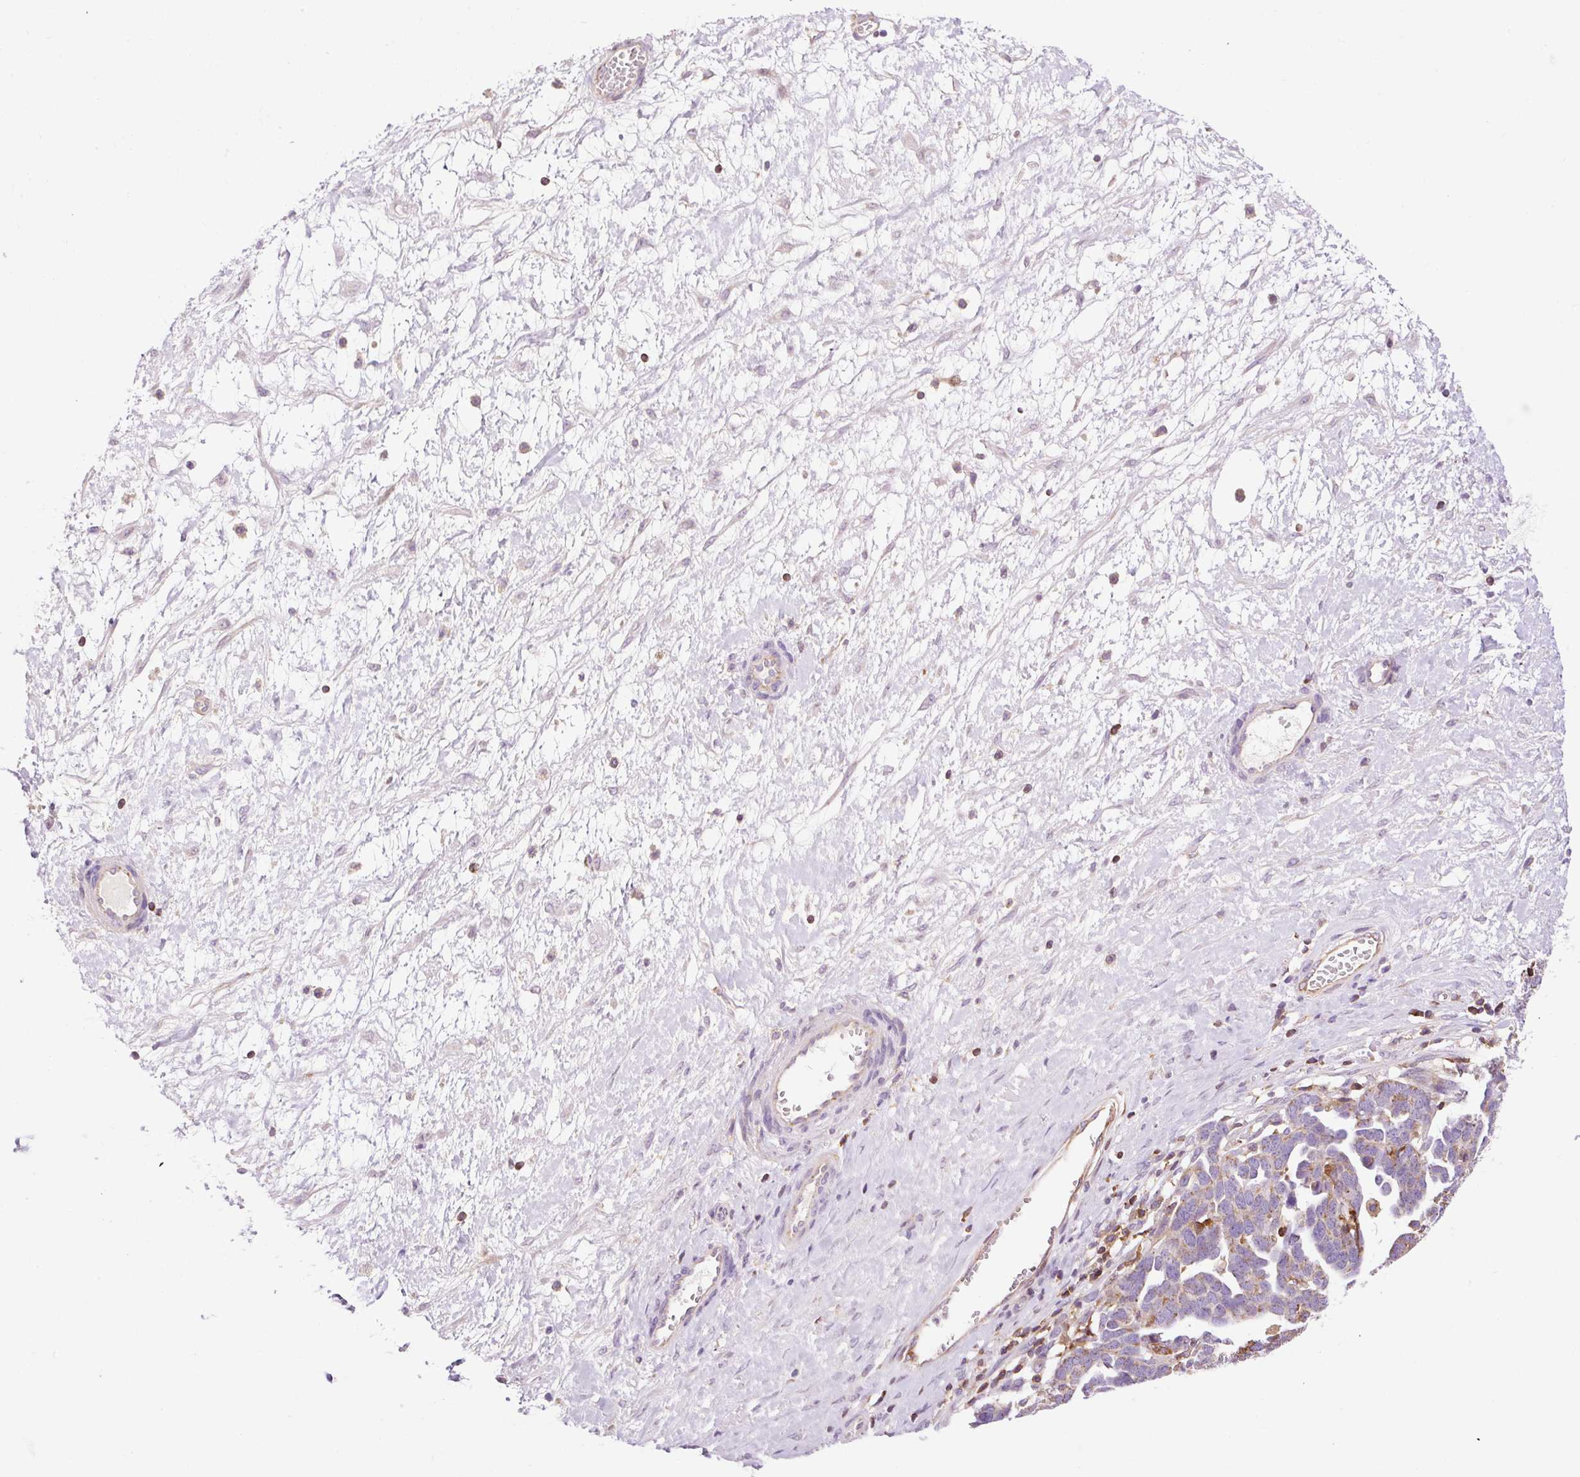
{"staining": {"intensity": "weak", "quantity": "<25%", "location": "cytoplasmic/membranous"}, "tissue": "ovarian cancer", "cell_type": "Tumor cells", "image_type": "cancer", "snomed": [{"axis": "morphology", "description": "Cystadenocarcinoma, serous, NOS"}, {"axis": "topography", "description": "Ovary"}], "caption": "There is no significant expression in tumor cells of ovarian cancer (serous cystadenocarcinoma). Brightfield microscopy of IHC stained with DAB (3,3'-diaminobenzidine) (brown) and hematoxylin (blue), captured at high magnification.", "gene": "CD83", "patient": {"sex": "female", "age": 54}}